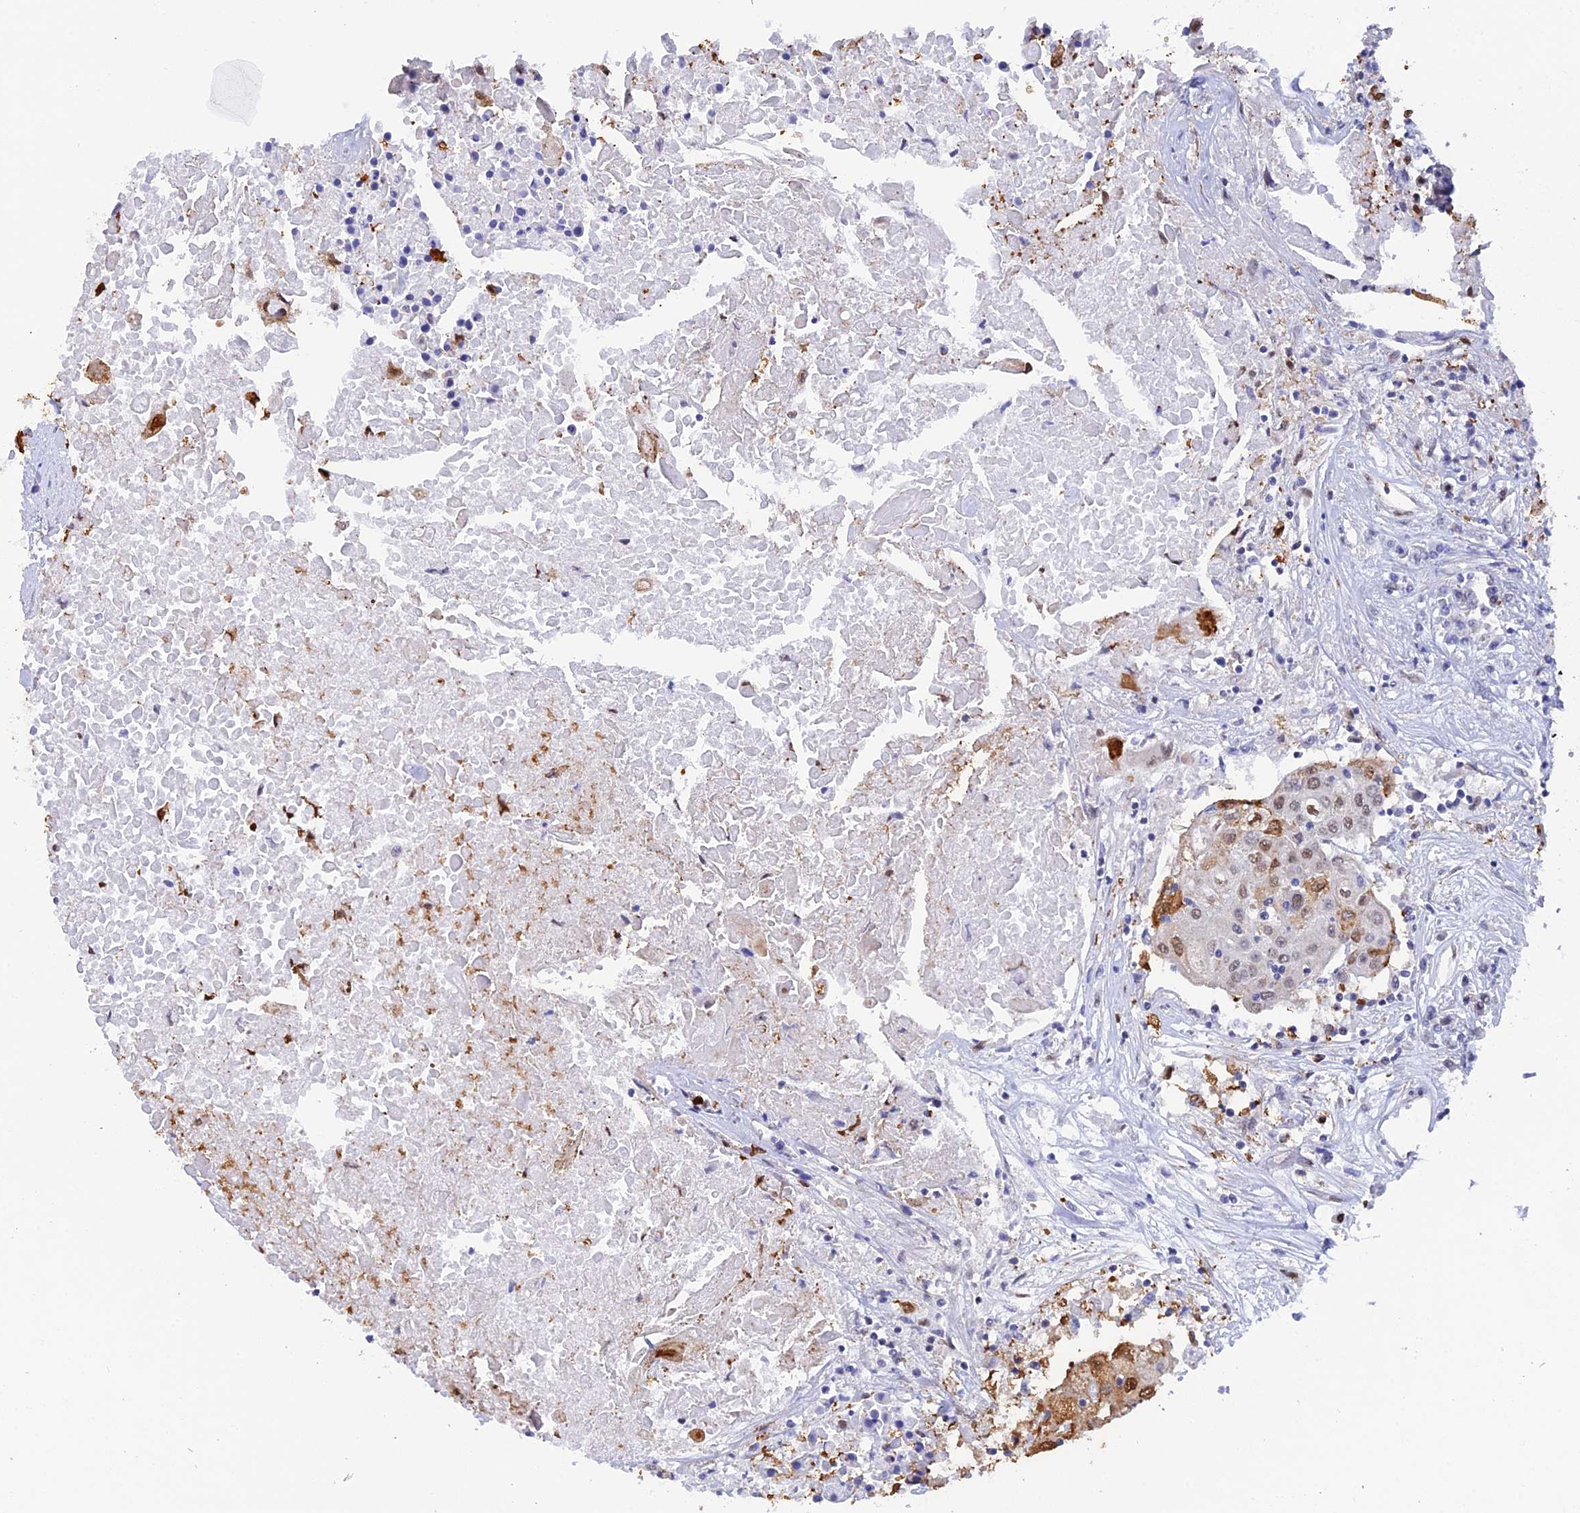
{"staining": {"intensity": "moderate", "quantity": "<25%", "location": "cytoplasmic/membranous,nuclear"}, "tissue": "urothelial cancer", "cell_type": "Tumor cells", "image_type": "cancer", "snomed": [{"axis": "morphology", "description": "Urothelial carcinoma, High grade"}, {"axis": "topography", "description": "Urinary bladder"}], "caption": "Immunohistochemical staining of urothelial carcinoma (high-grade) shows moderate cytoplasmic/membranous and nuclear protein expression in about <25% of tumor cells.", "gene": "SLC26A1", "patient": {"sex": "female", "age": 85}}